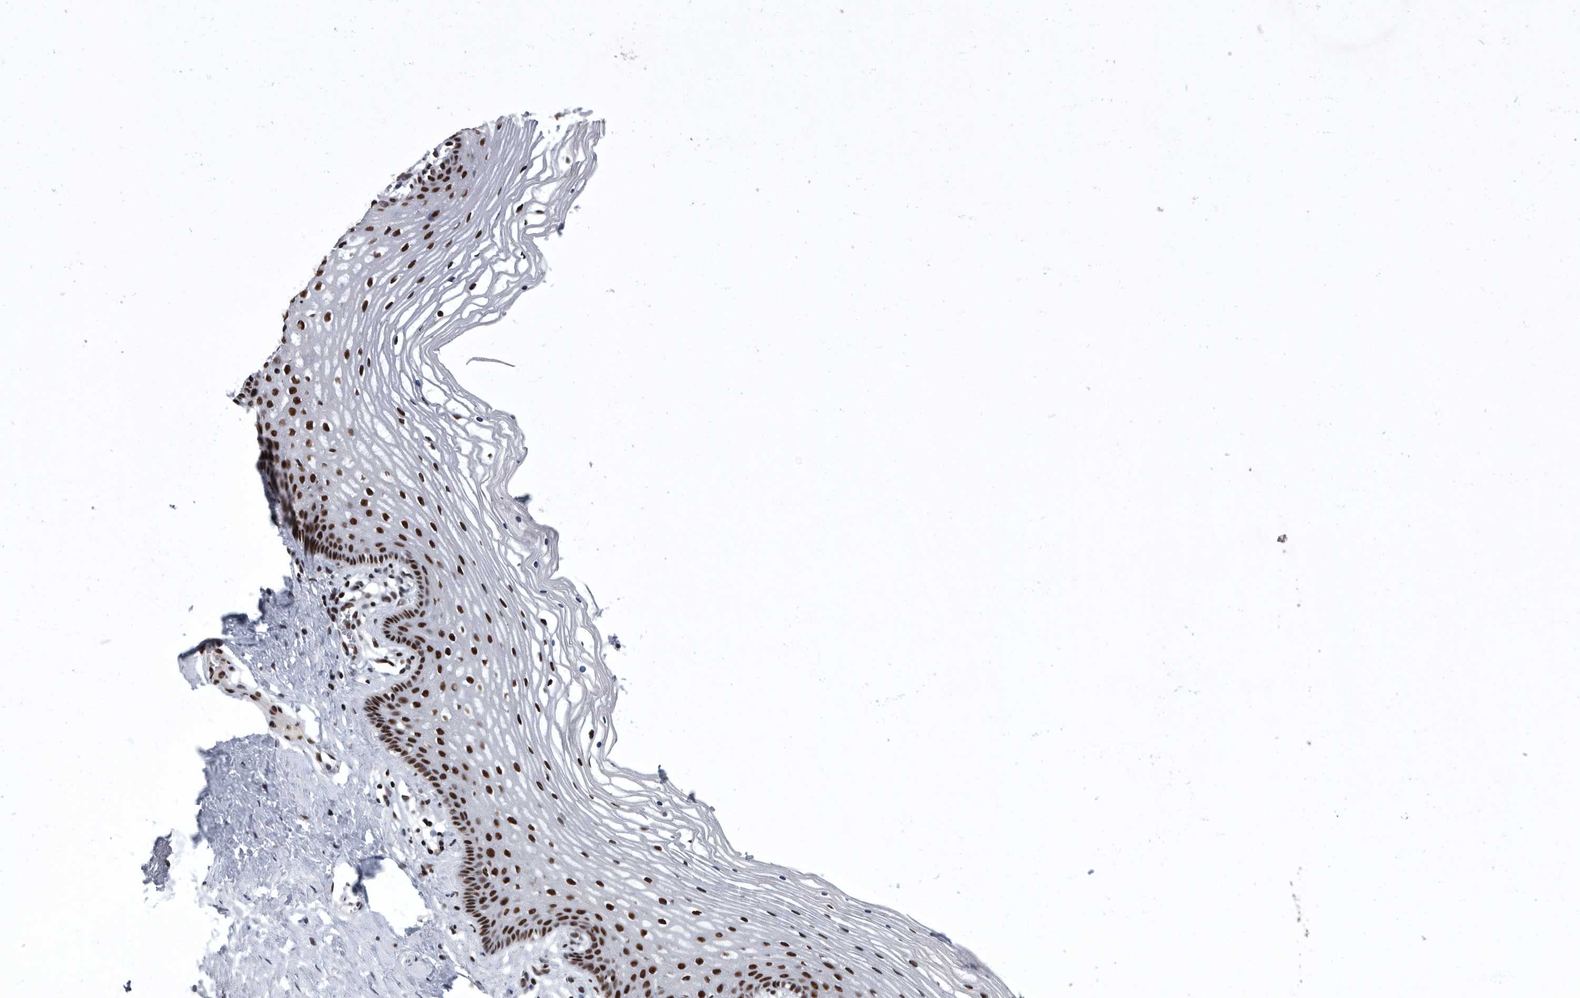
{"staining": {"intensity": "strong", "quantity": ">75%", "location": "nuclear"}, "tissue": "vagina", "cell_type": "Squamous epithelial cells", "image_type": "normal", "snomed": [{"axis": "morphology", "description": "Normal tissue, NOS"}, {"axis": "topography", "description": "Vagina"}], "caption": "Immunohistochemical staining of normal vagina reveals >75% levels of strong nuclear protein staining in approximately >75% of squamous epithelial cells.", "gene": "SENP7", "patient": {"sex": "female", "age": 32}}